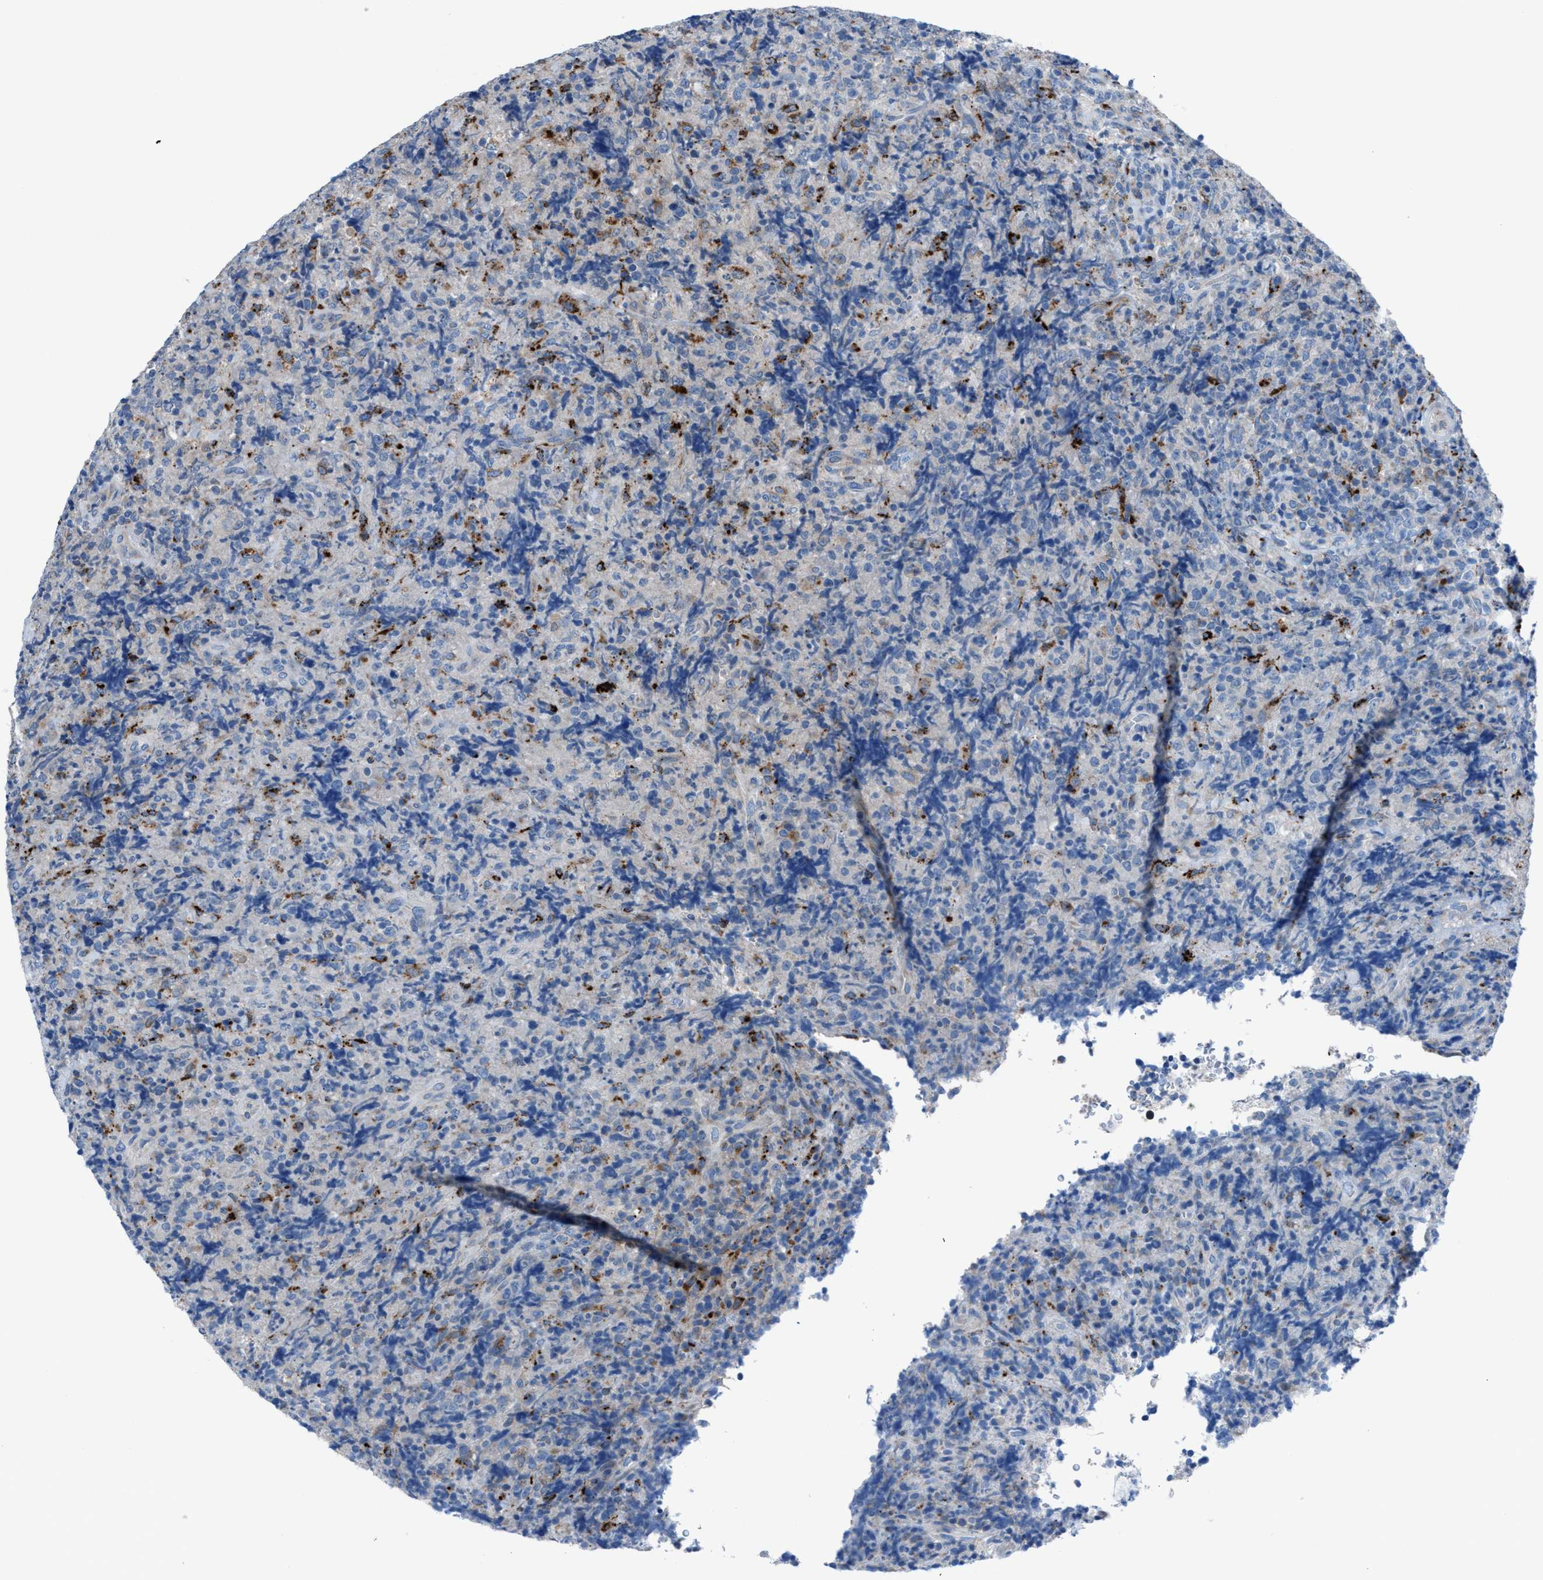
{"staining": {"intensity": "negative", "quantity": "none", "location": "none"}, "tissue": "lymphoma", "cell_type": "Tumor cells", "image_type": "cancer", "snomed": [{"axis": "morphology", "description": "Malignant lymphoma, non-Hodgkin's type, High grade"}, {"axis": "topography", "description": "Tonsil"}], "caption": "This is an immunohistochemistry (IHC) image of high-grade malignant lymphoma, non-Hodgkin's type. There is no staining in tumor cells.", "gene": "CD1B", "patient": {"sex": "female", "age": 36}}